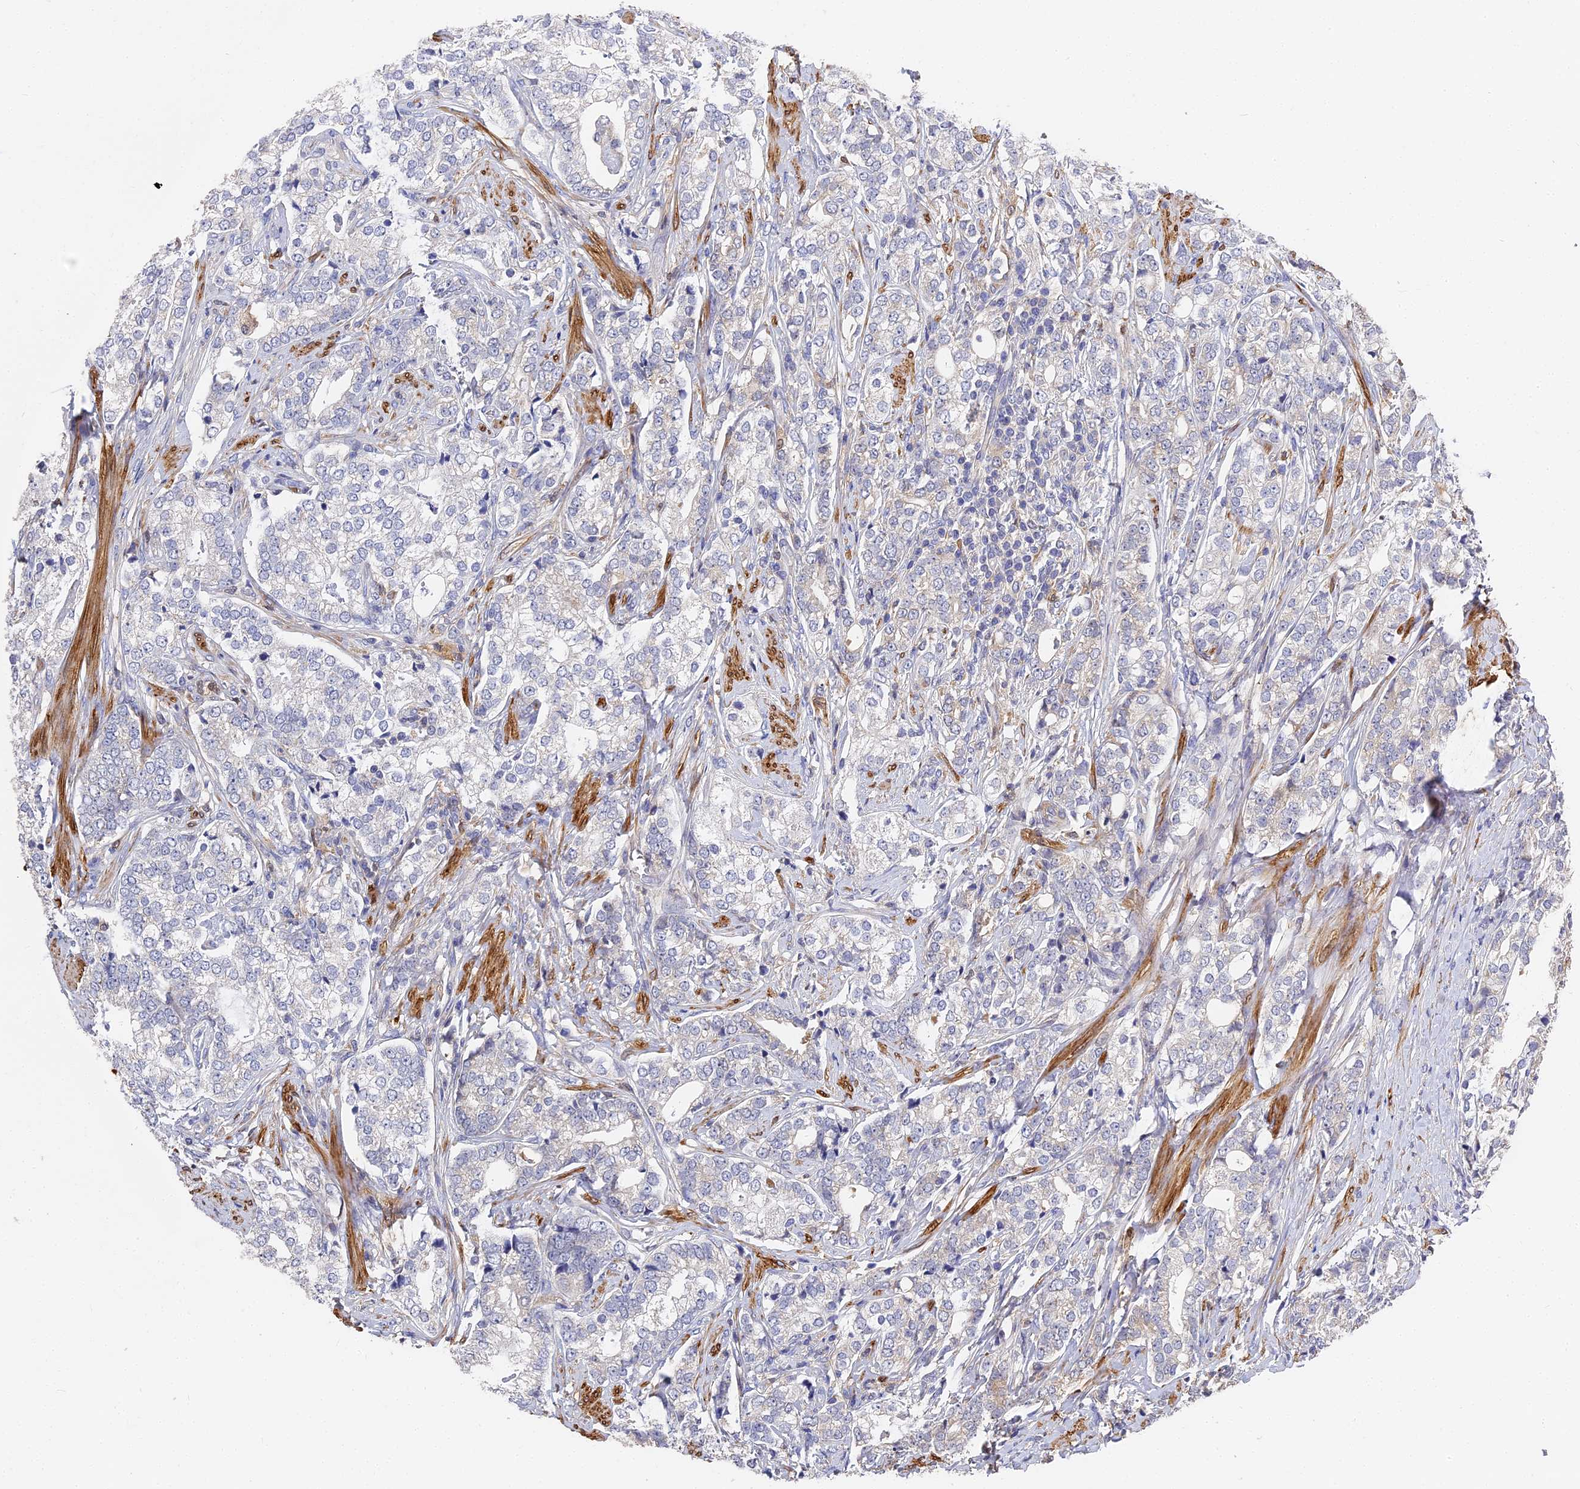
{"staining": {"intensity": "negative", "quantity": "none", "location": "none"}, "tissue": "prostate cancer", "cell_type": "Tumor cells", "image_type": "cancer", "snomed": [{"axis": "morphology", "description": "Adenocarcinoma, High grade"}, {"axis": "topography", "description": "Prostate"}], "caption": "IHC of adenocarcinoma (high-grade) (prostate) demonstrates no expression in tumor cells. Nuclei are stained in blue.", "gene": "CCDC113", "patient": {"sex": "male", "age": 69}}